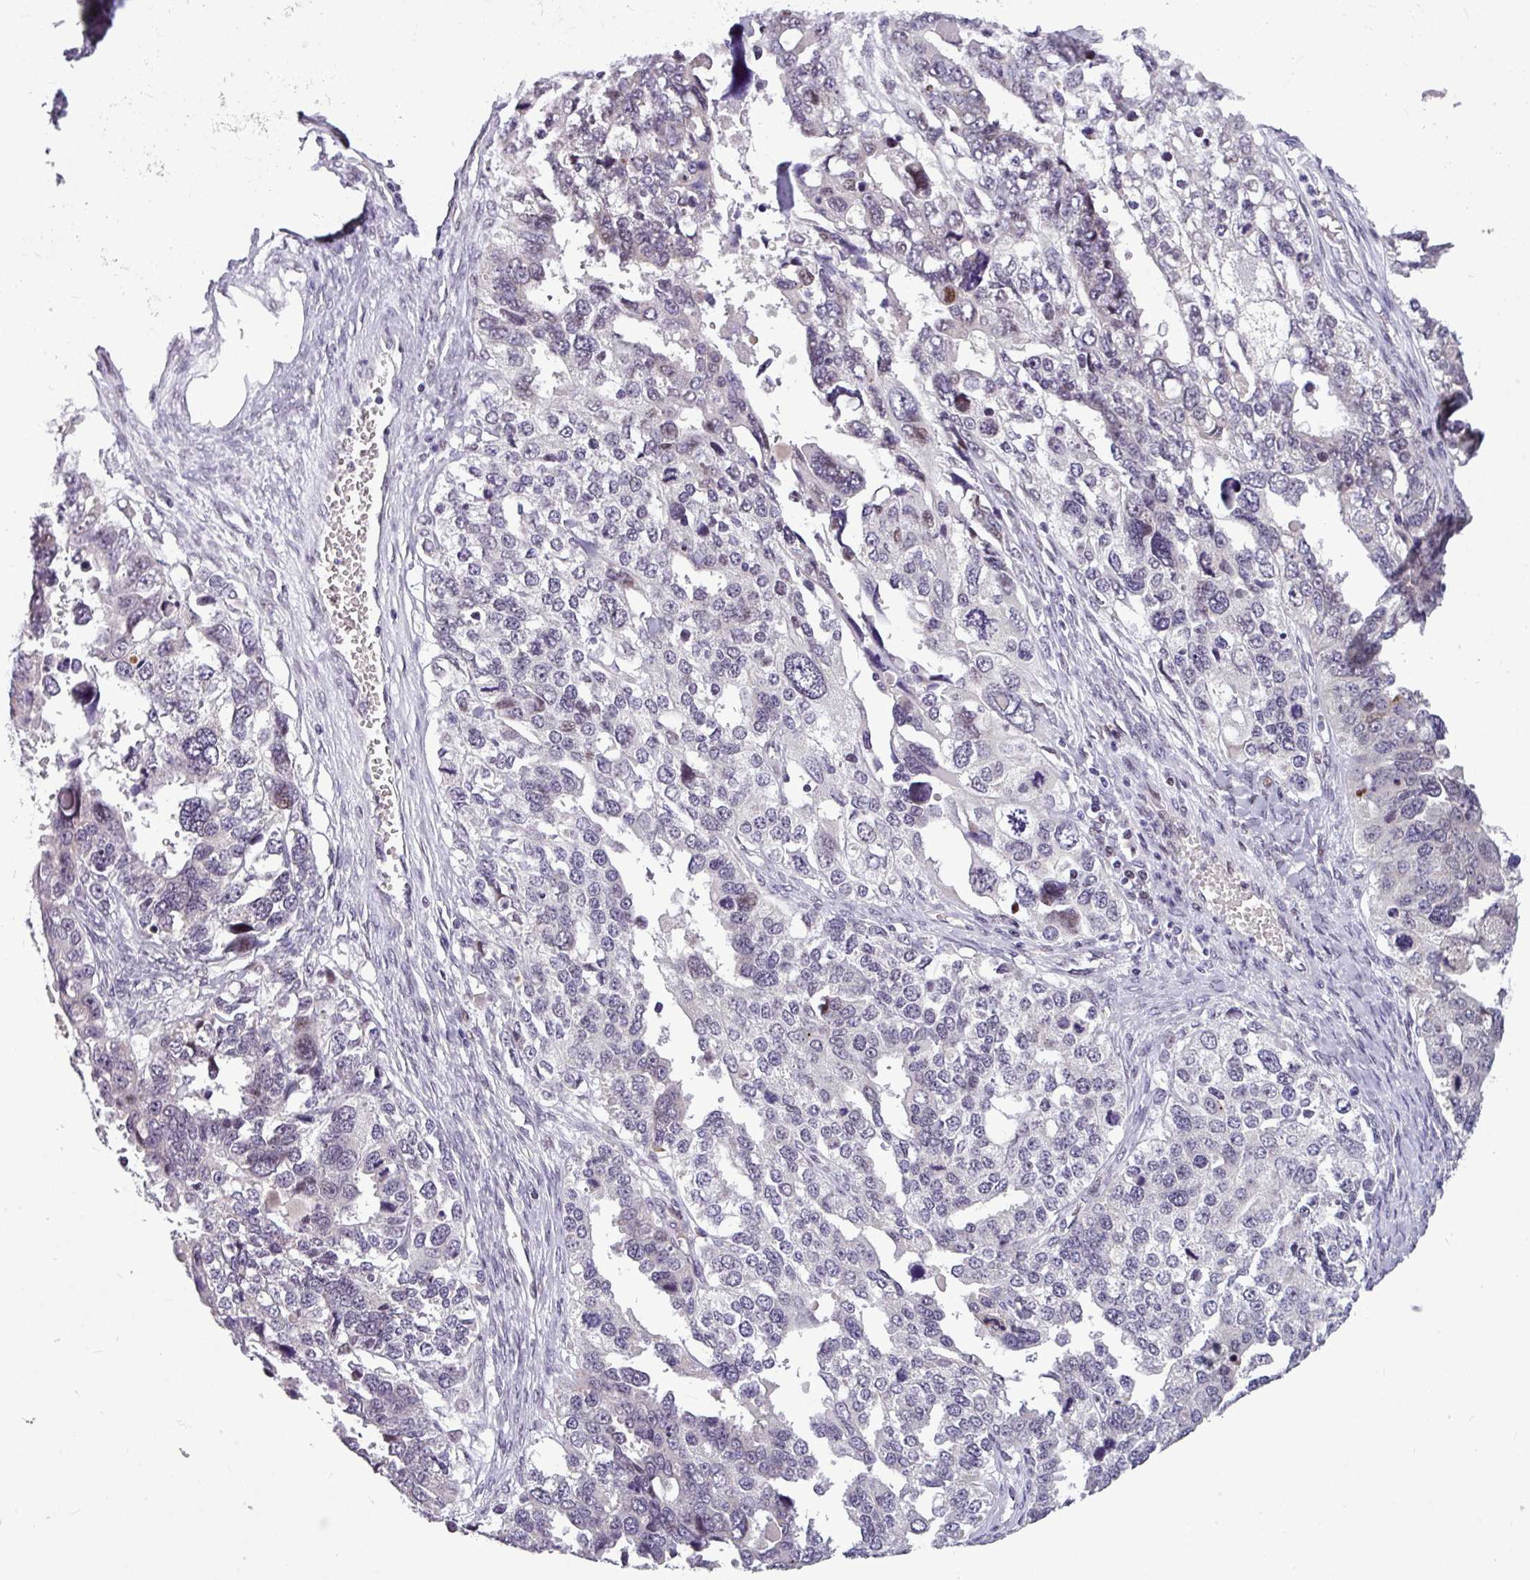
{"staining": {"intensity": "weak", "quantity": "<25%", "location": "nuclear"}, "tissue": "ovarian cancer", "cell_type": "Tumor cells", "image_type": "cancer", "snomed": [{"axis": "morphology", "description": "Cystadenocarcinoma, serous, NOS"}, {"axis": "topography", "description": "Ovary"}], "caption": "Tumor cells show no significant expression in serous cystadenocarcinoma (ovarian).", "gene": "SLC66A2", "patient": {"sex": "female", "age": 76}}